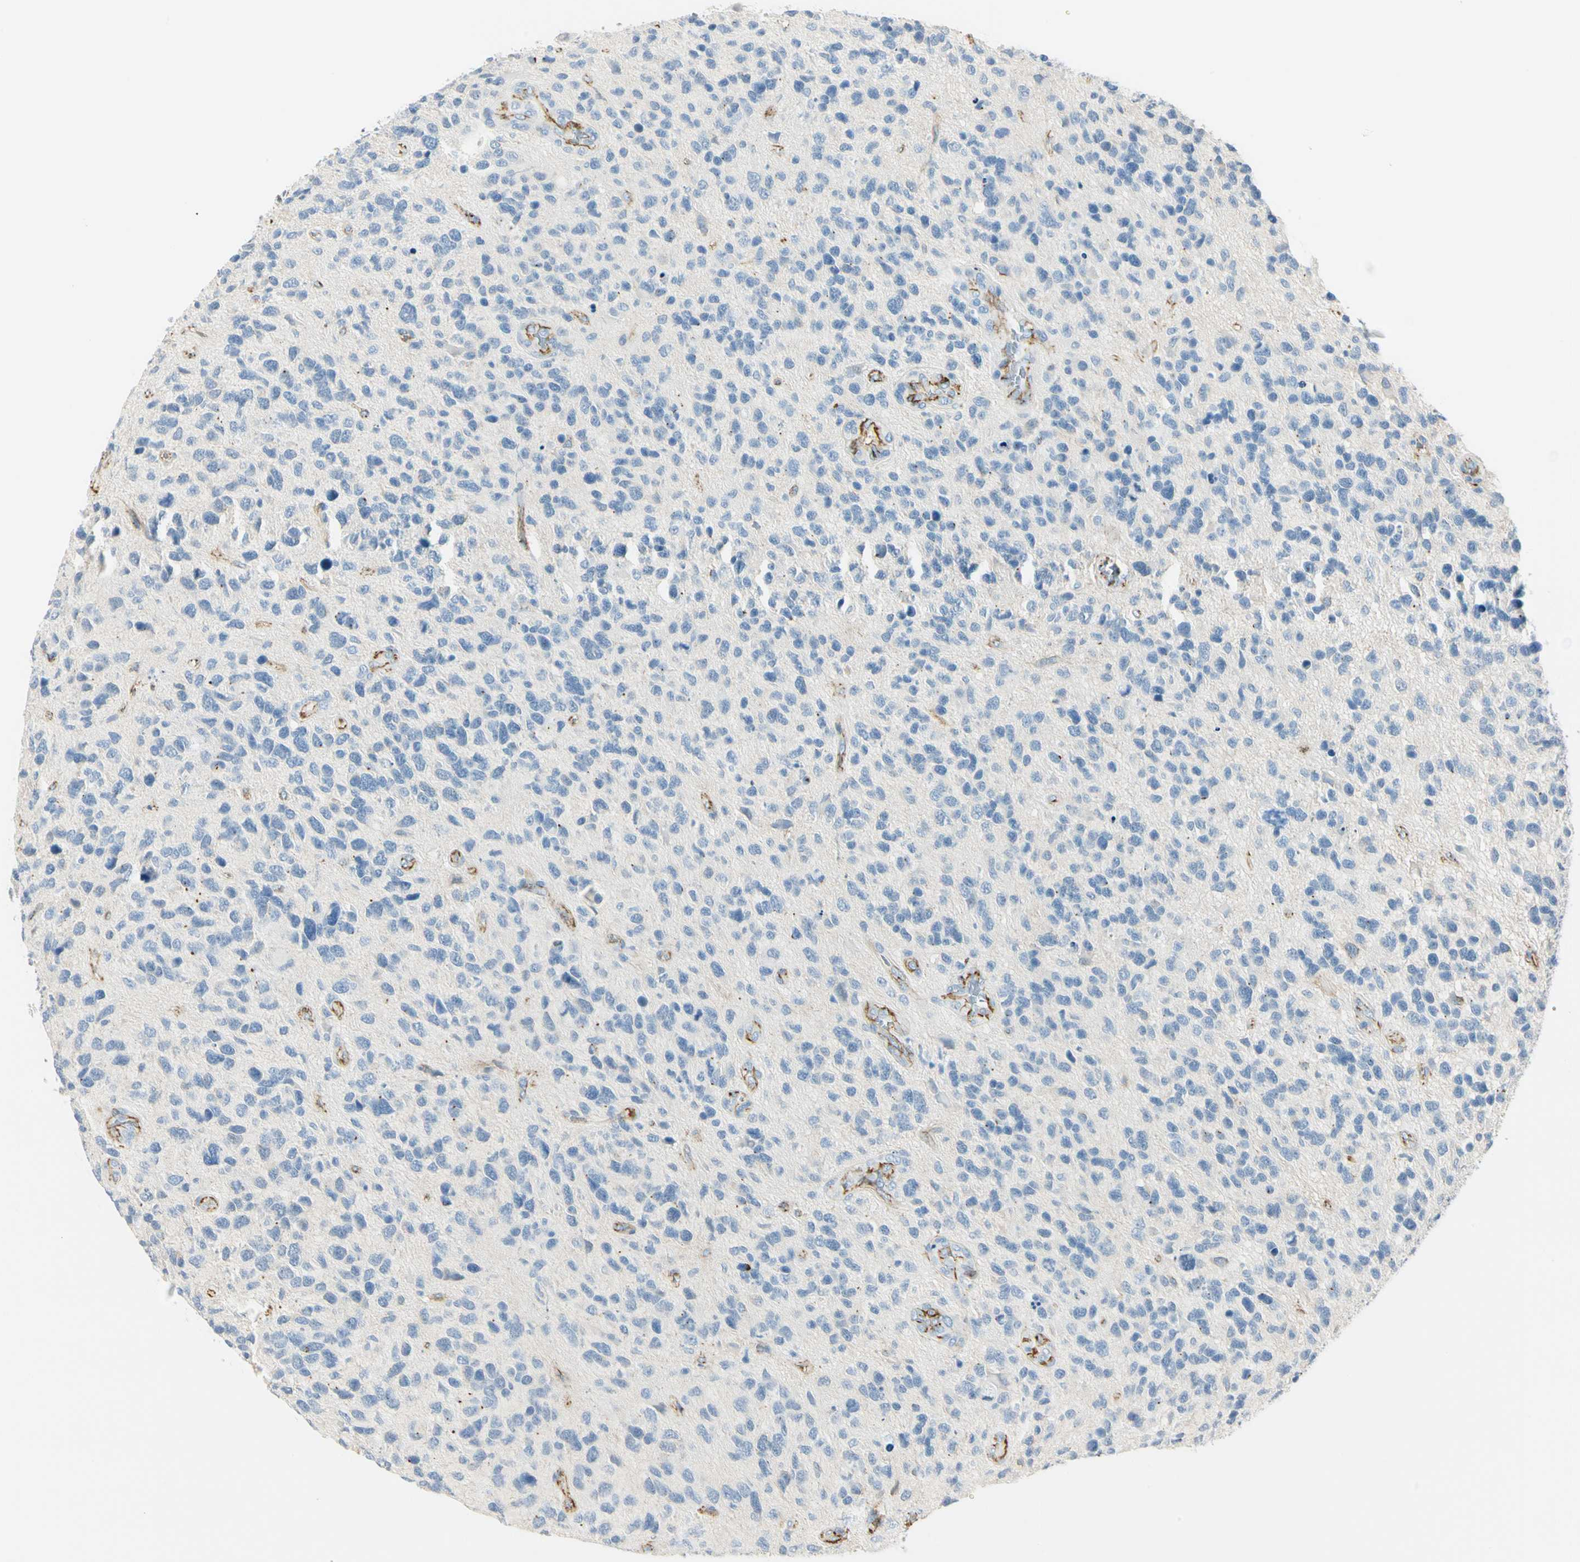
{"staining": {"intensity": "weak", "quantity": "<25%", "location": "cytoplasmic/membranous"}, "tissue": "glioma", "cell_type": "Tumor cells", "image_type": "cancer", "snomed": [{"axis": "morphology", "description": "Glioma, malignant, High grade"}, {"axis": "topography", "description": "Brain"}], "caption": "Human glioma stained for a protein using immunohistochemistry (IHC) reveals no expression in tumor cells.", "gene": "VPS9D1", "patient": {"sex": "female", "age": 58}}